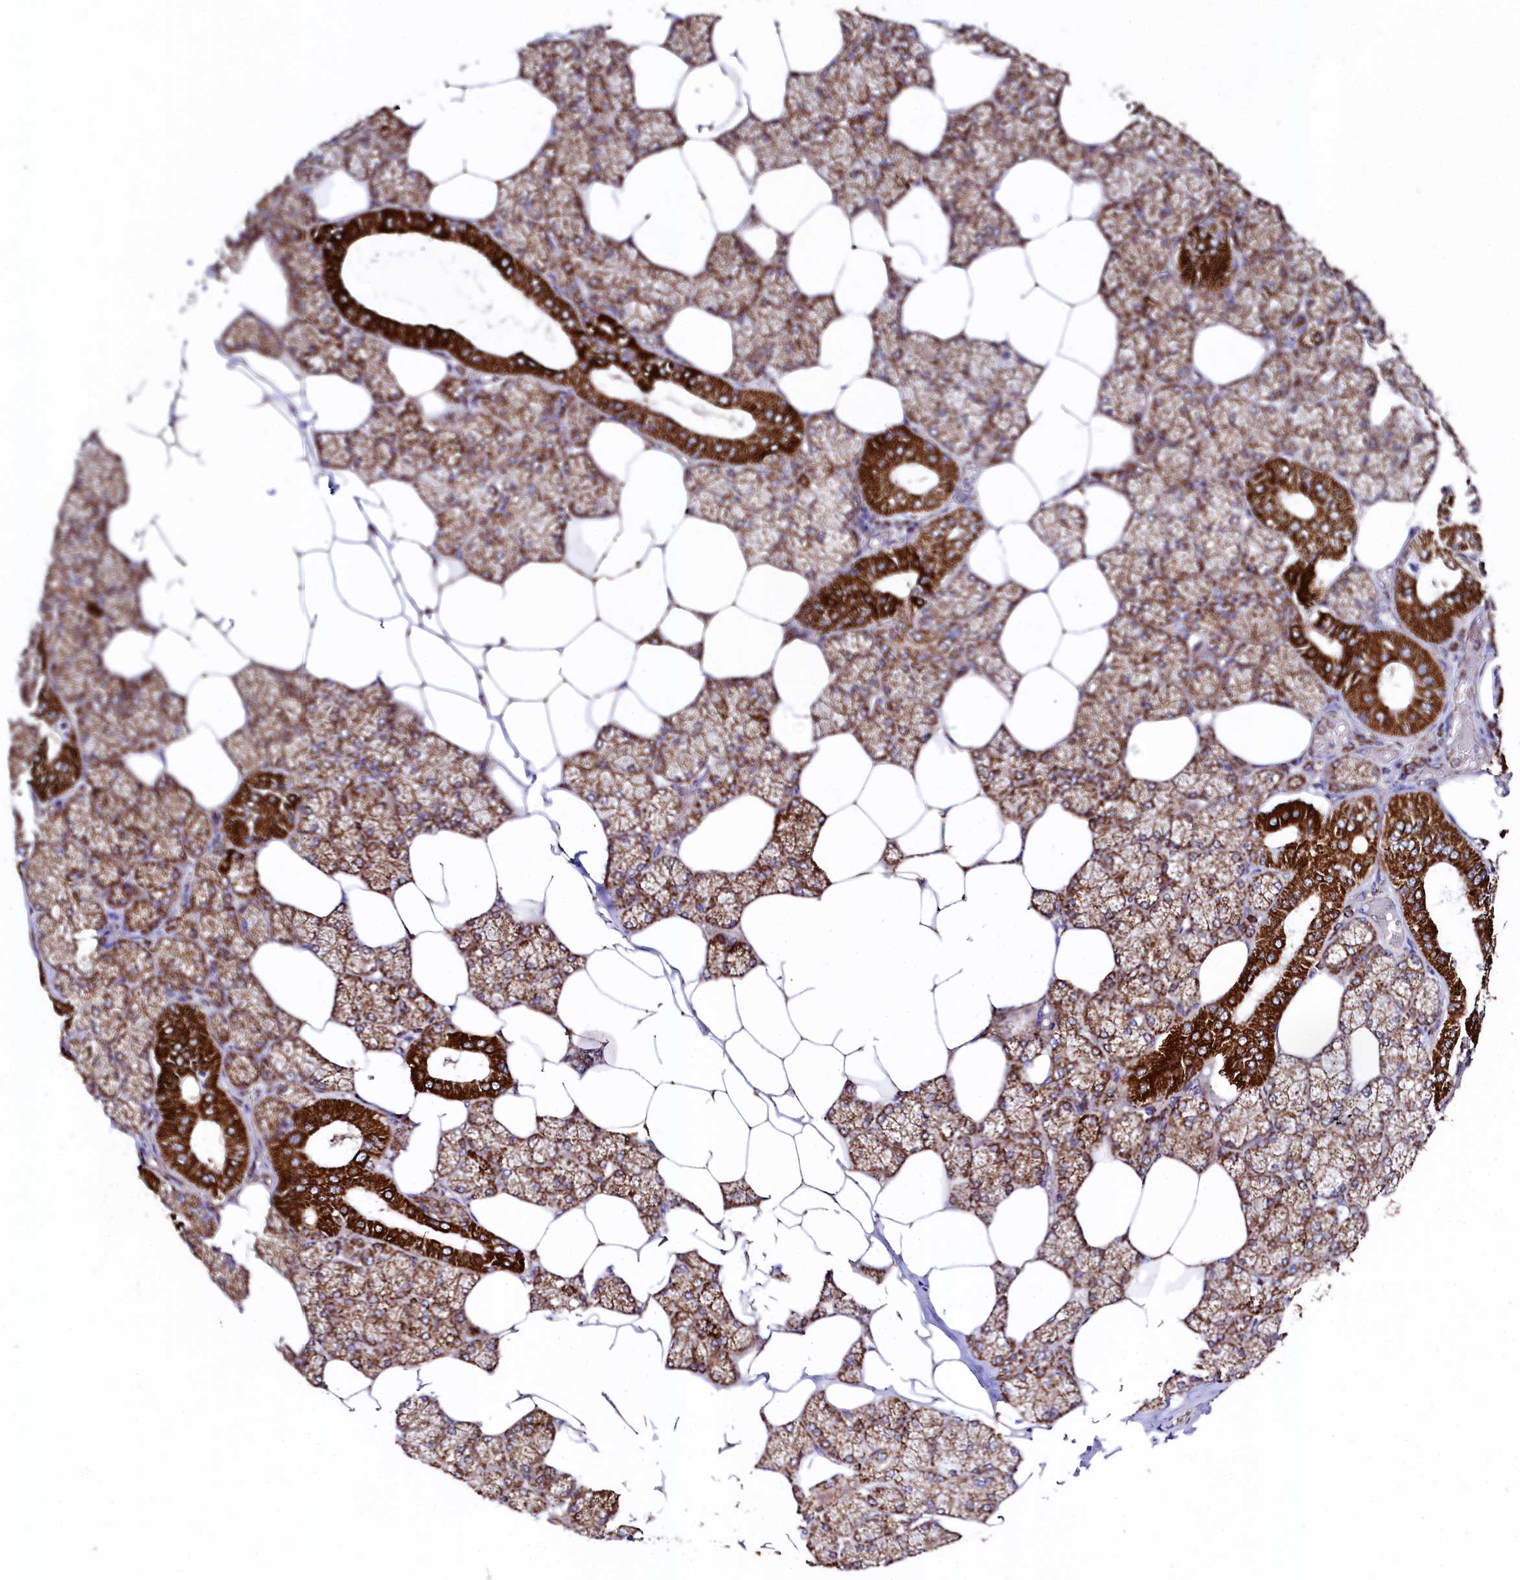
{"staining": {"intensity": "strong", "quantity": ">75%", "location": "cytoplasmic/membranous"}, "tissue": "salivary gland", "cell_type": "Glandular cells", "image_type": "normal", "snomed": [{"axis": "morphology", "description": "Normal tissue, NOS"}, {"axis": "topography", "description": "Salivary gland"}], "caption": "Glandular cells reveal strong cytoplasmic/membranous positivity in about >75% of cells in unremarkable salivary gland.", "gene": "CLYBL", "patient": {"sex": "male", "age": 62}}